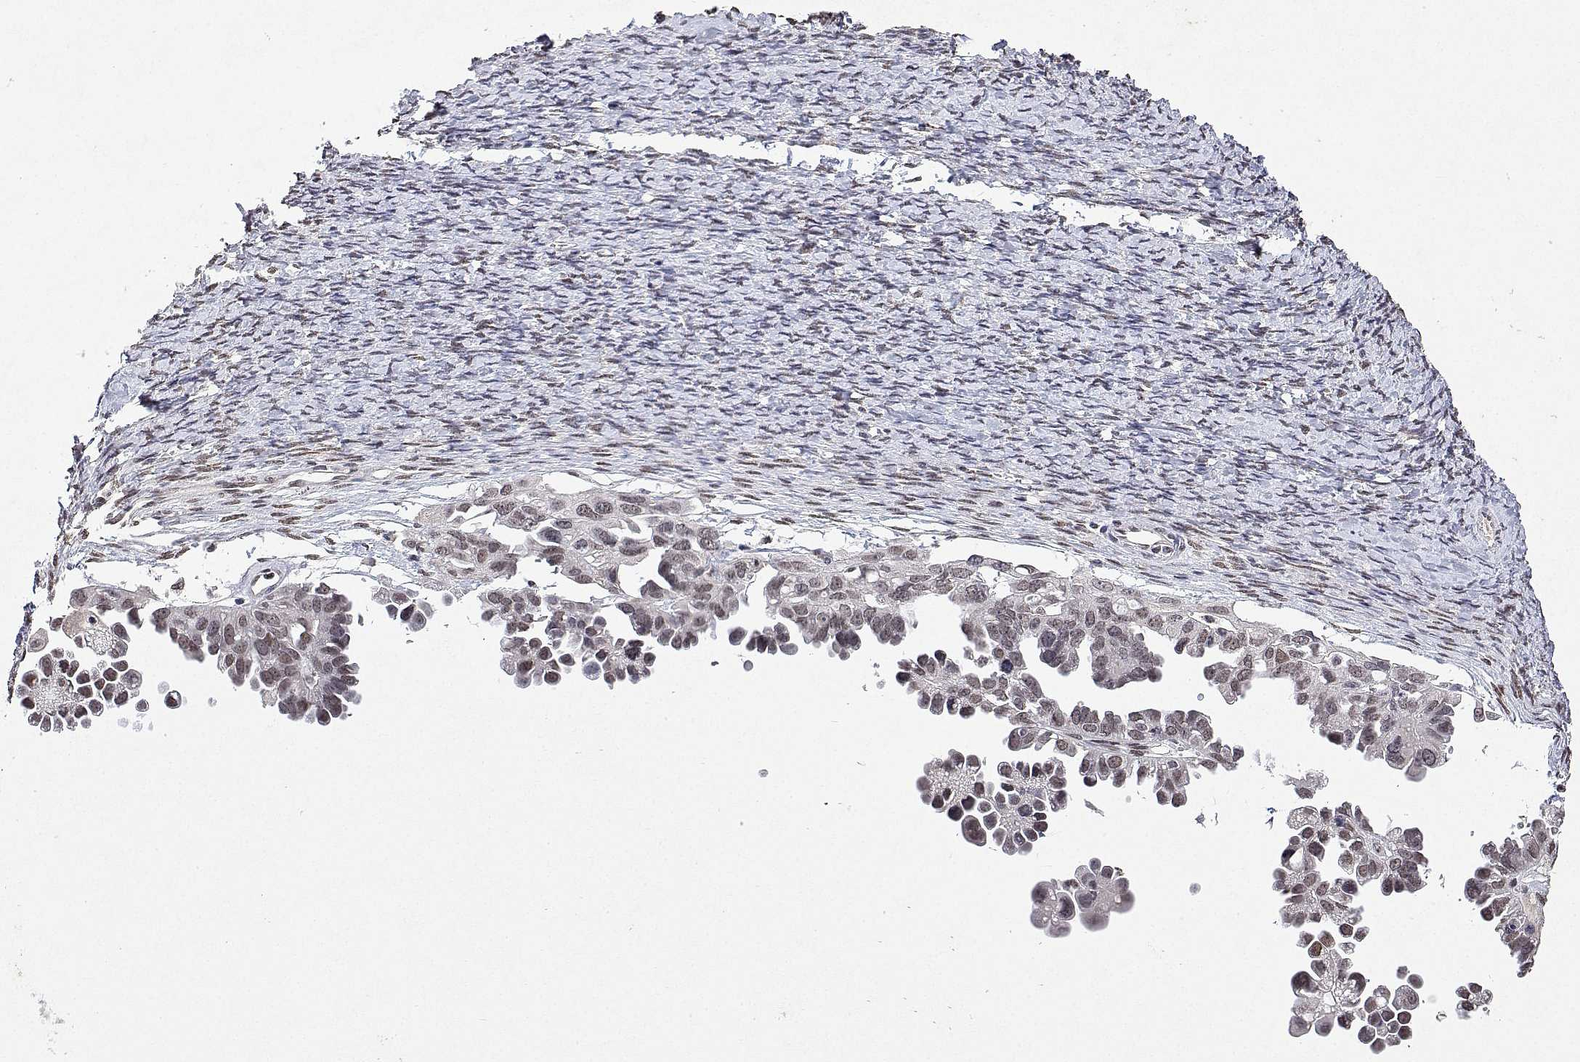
{"staining": {"intensity": "weak", "quantity": "<25%", "location": "nuclear"}, "tissue": "ovarian cancer", "cell_type": "Tumor cells", "image_type": "cancer", "snomed": [{"axis": "morphology", "description": "Cystadenocarcinoma, serous, NOS"}, {"axis": "topography", "description": "Ovary"}], "caption": "Immunohistochemical staining of human ovarian cancer shows no significant positivity in tumor cells.", "gene": "XPC", "patient": {"sex": "female", "age": 53}}